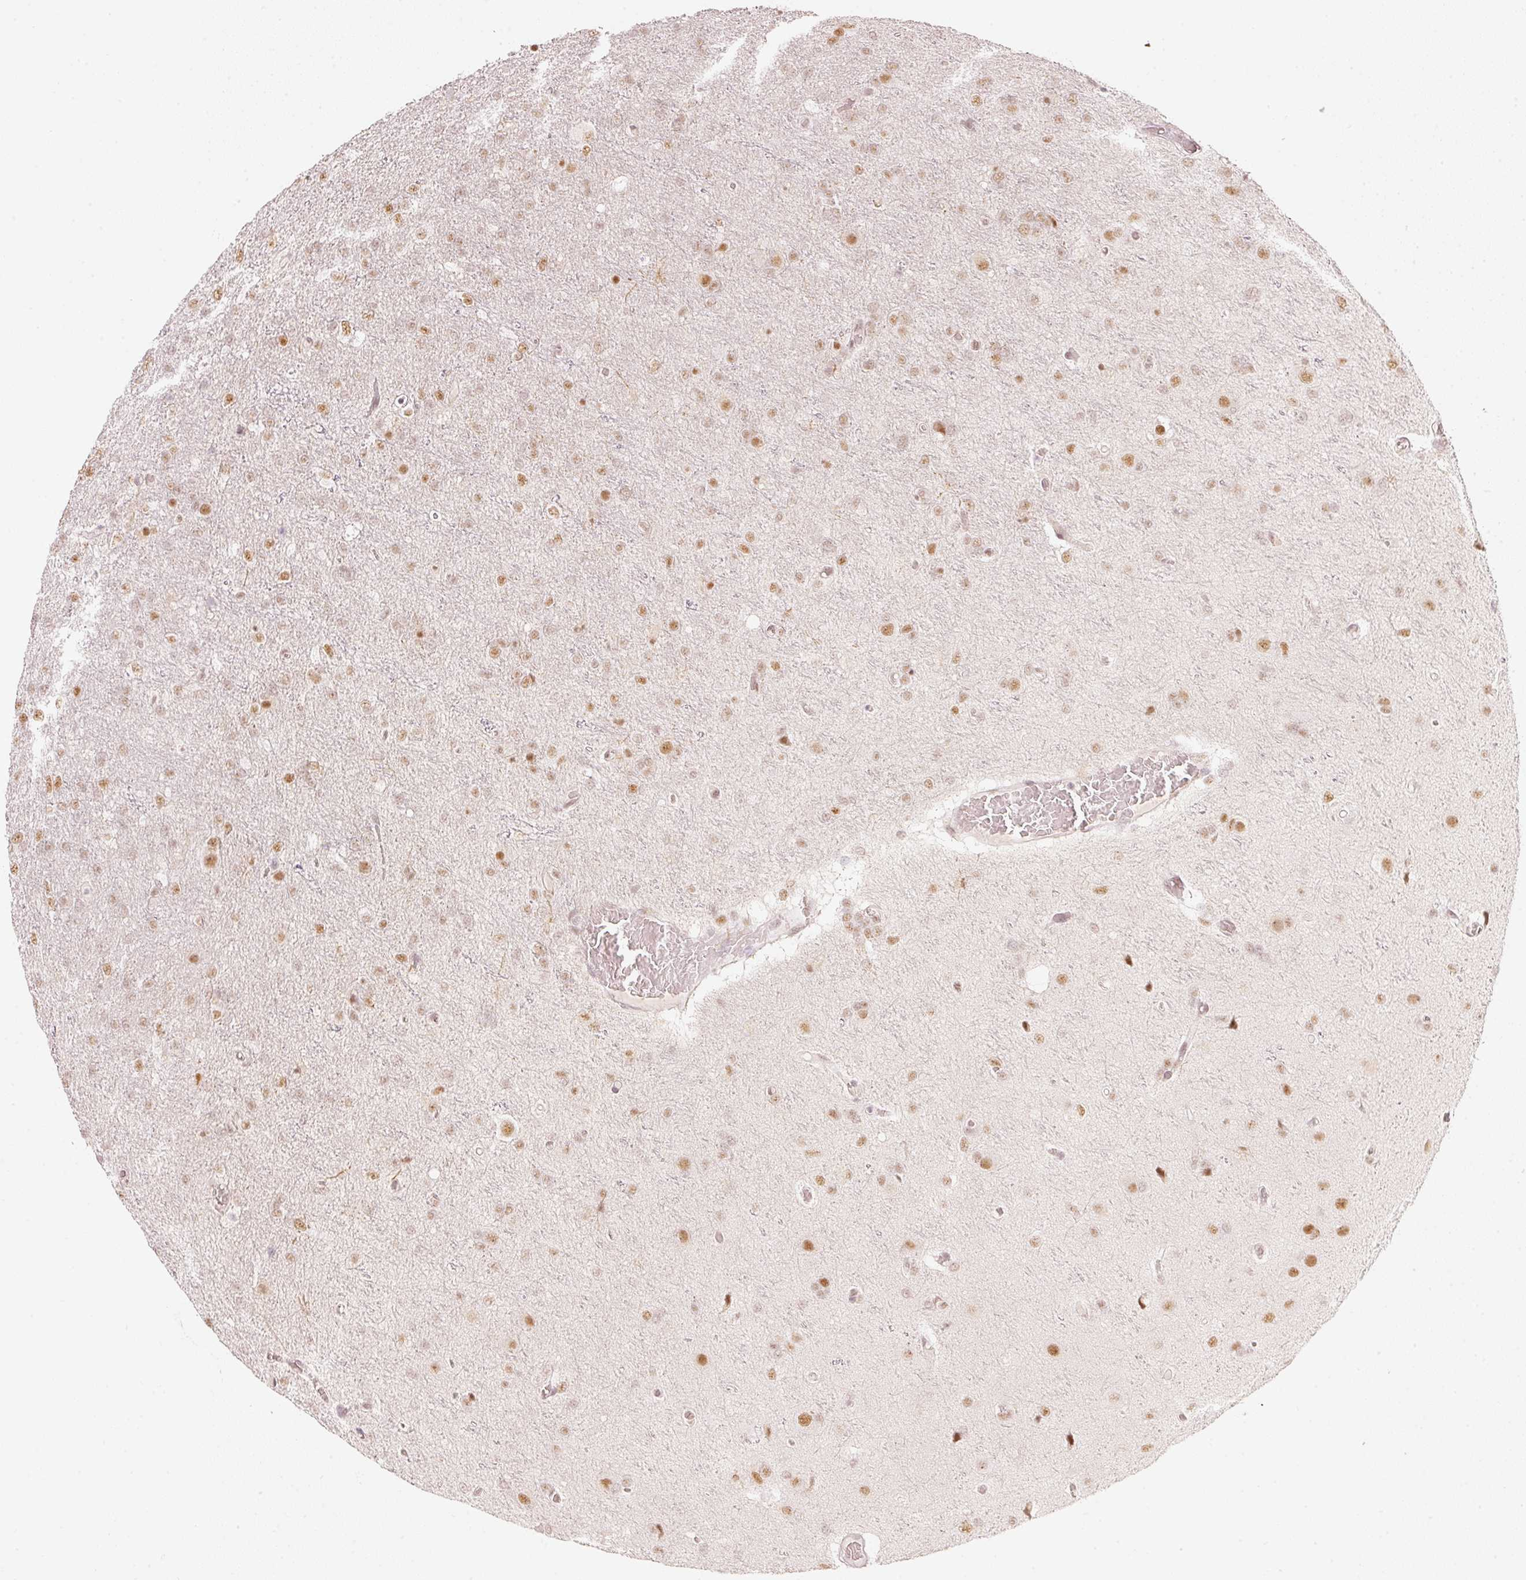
{"staining": {"intensity": "moderate", "quantity": ">75%", "location": "nuclear"}, "tissue": "glioma", "cell_type": "Tumor cells", "image_type": "cancer", "snomed": [{"axis": "morphology", "description": "Glioma, malignant, High grade"}, {"axis": "topography", "description": "Brain"}], "caption": "Malignant glioma (high-grade) was stained to show a protein in brown. There is medium levels of moderate nuclear staining in about >75% of tumor cells.", "gene": "PPP1R10", "patient": {"sex": "female", "age": 74}}